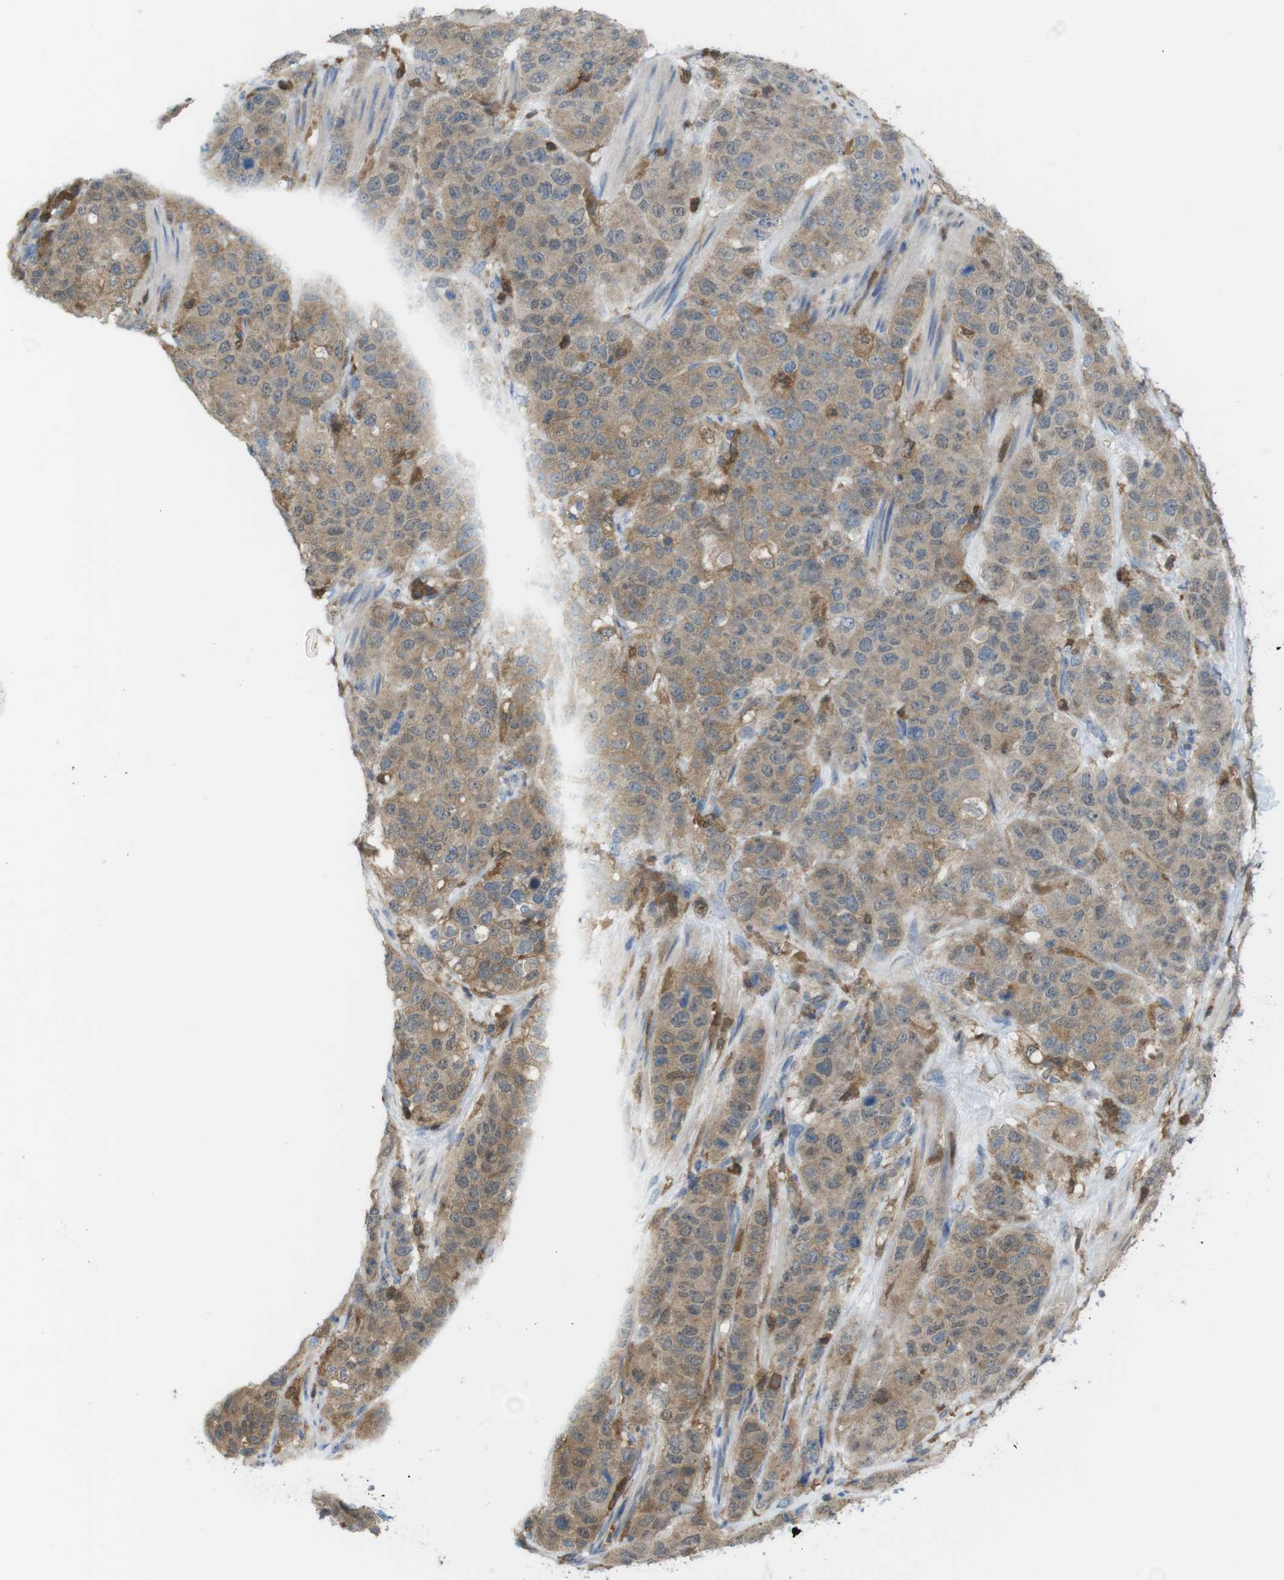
{"staining": {"intensity": "weak", "quantity": ">75%", "location": "cytoplasmic/membranous"}, "tissue": "stomach cancer", "cell_type": "Tumor cells", "image_type": "cancer", "snomed": [{"axis": "morphology", "description": "Adenocarcinoma, NOS"}, {"axis": "topography", "description": "Stomach"}], "caption": "Brown immunohistochemical staining in human adenocarcinoma (stomach) shows weak cytoplasmic/membranous staining in approximately >75% of tumor cells.", "gene": "PRKCD", "patient": {"sex": "male", "age": 48}}